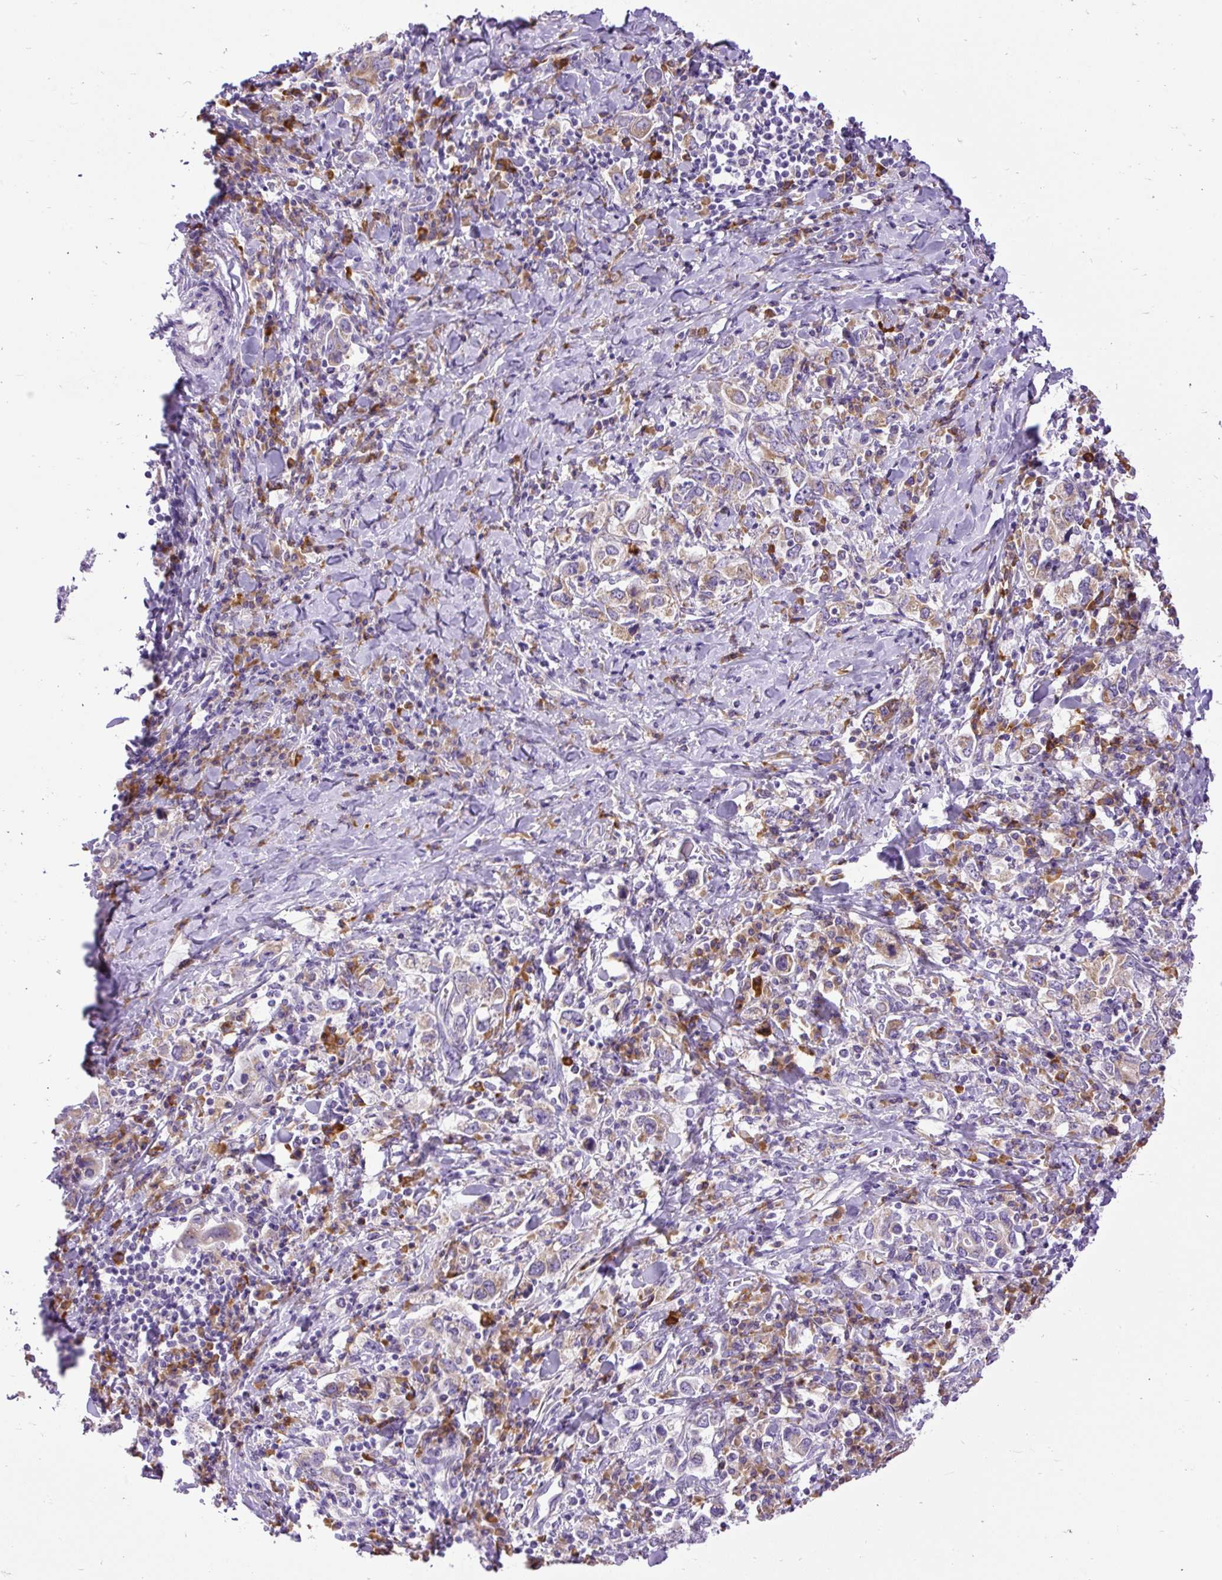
{"staining": {"intensity": "weak", "quantity": ">75%", "location": "cytoplasmic/membranous"}, "tissue": "stomach cancer", "cell_type": "Tumor cells", "image_type": "cancer", "snomed": [{"axis": "morphology", "description": "Adenocarcinoma, NOS"}, {"axis": "topography", "description": "Stomach, upper"}, {"axis": "topography", "description": "Stomach"}], "caption": "The image demonstrates a brown stain indicating the presence of a protein in the cytoplasmic/membranous of tumor cells in stomach cancer. (DAB (3,3'-diaminobenzidine) = brown stain, brightfield microscopy at high magnification).", "gene": "SYBU", "patient": {"sex": "male", "age": 62}}